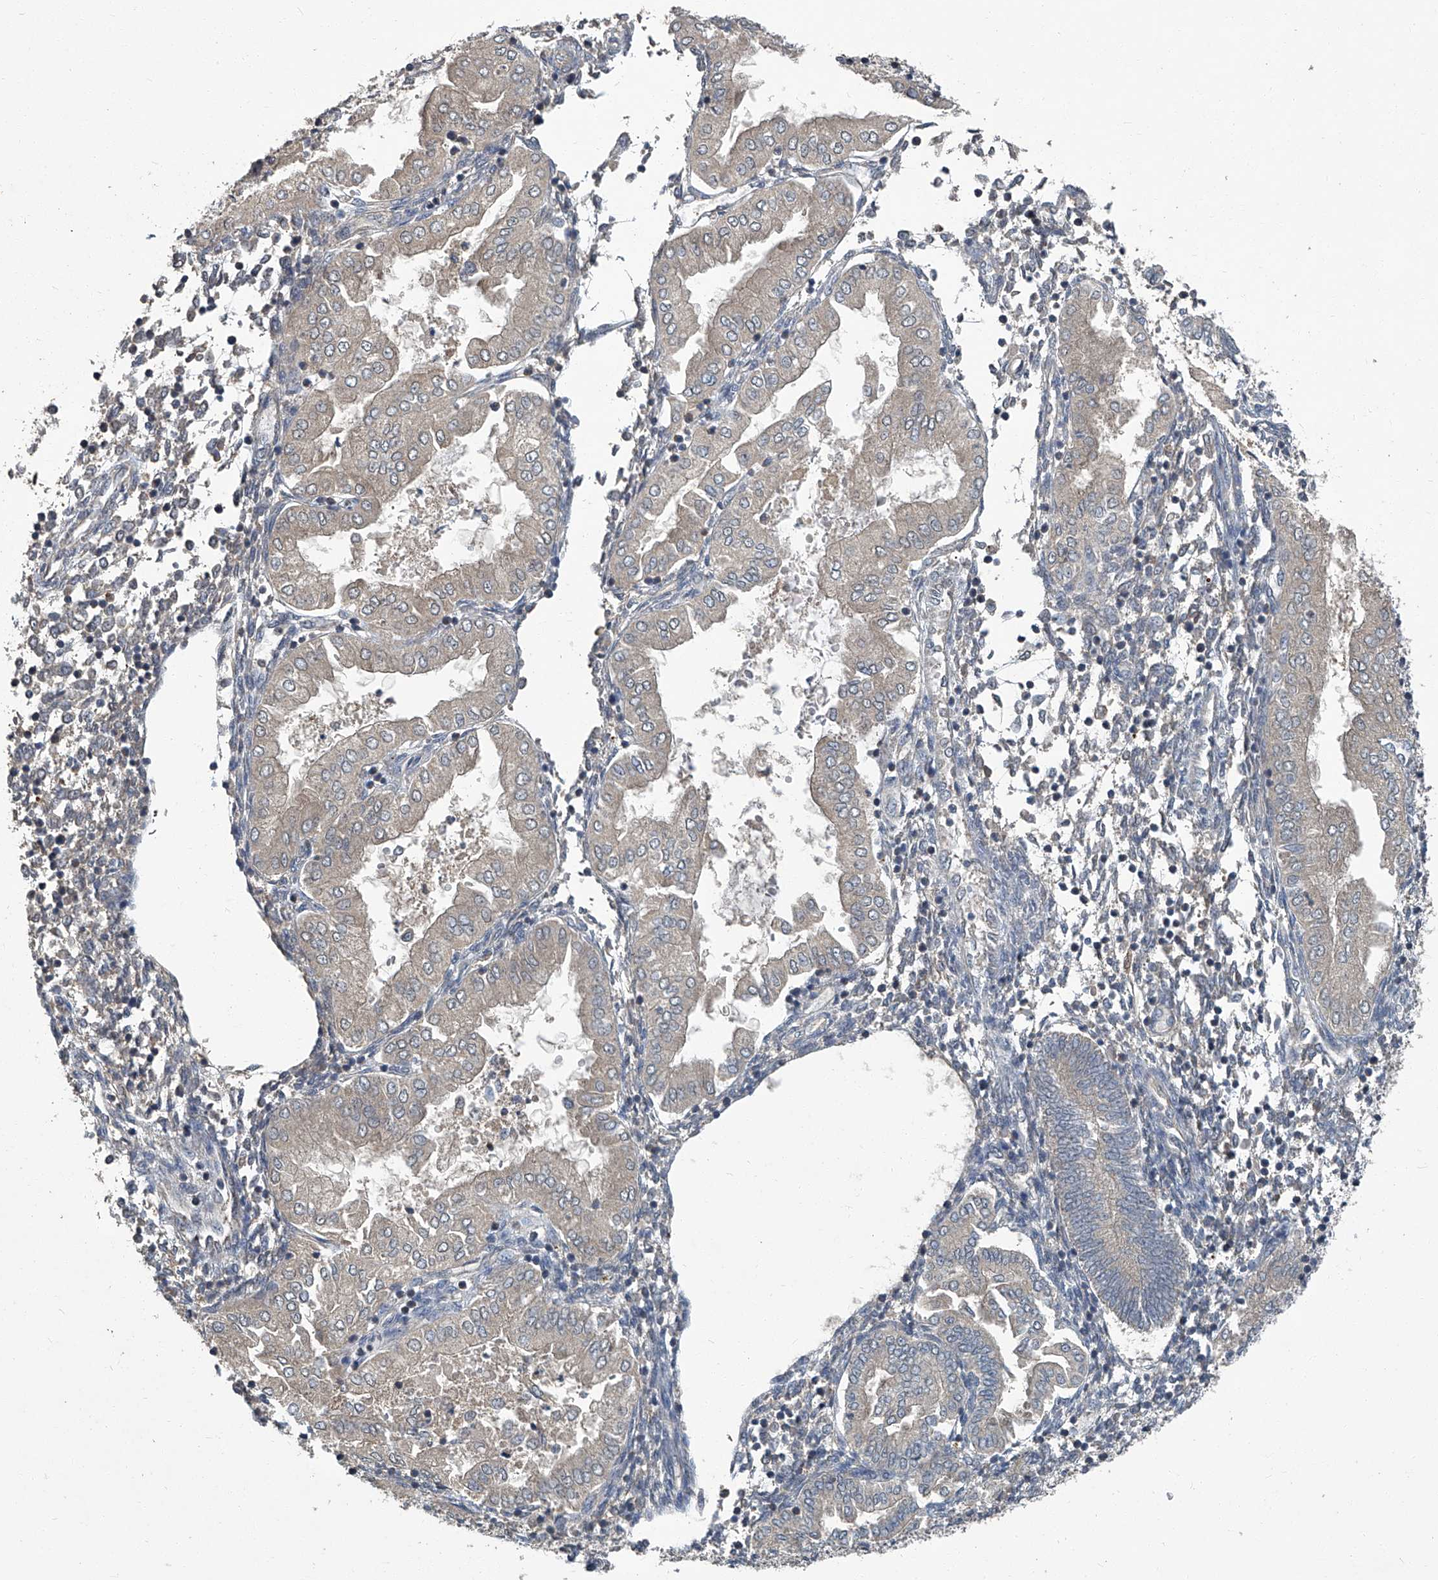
{"staining": {"intensity": "negative", "quantity": "none", "location": "none"}, "tissue": "endometrium", "cell_type": "Cells in endometrial stroma", "image_type": "normal", "snomed": [{"axis": "morphology", "description": "Normal tissue, NOS"}, {"axis": "topography", "description": "Endometrium"}], "caption": "Cells in endometrial stroma are negative for protein expression in normal human endometrium. Nuclei are stained in blue.", "gene": "ANKRD34A", "patient": {"sex": "female", "age": 53}}